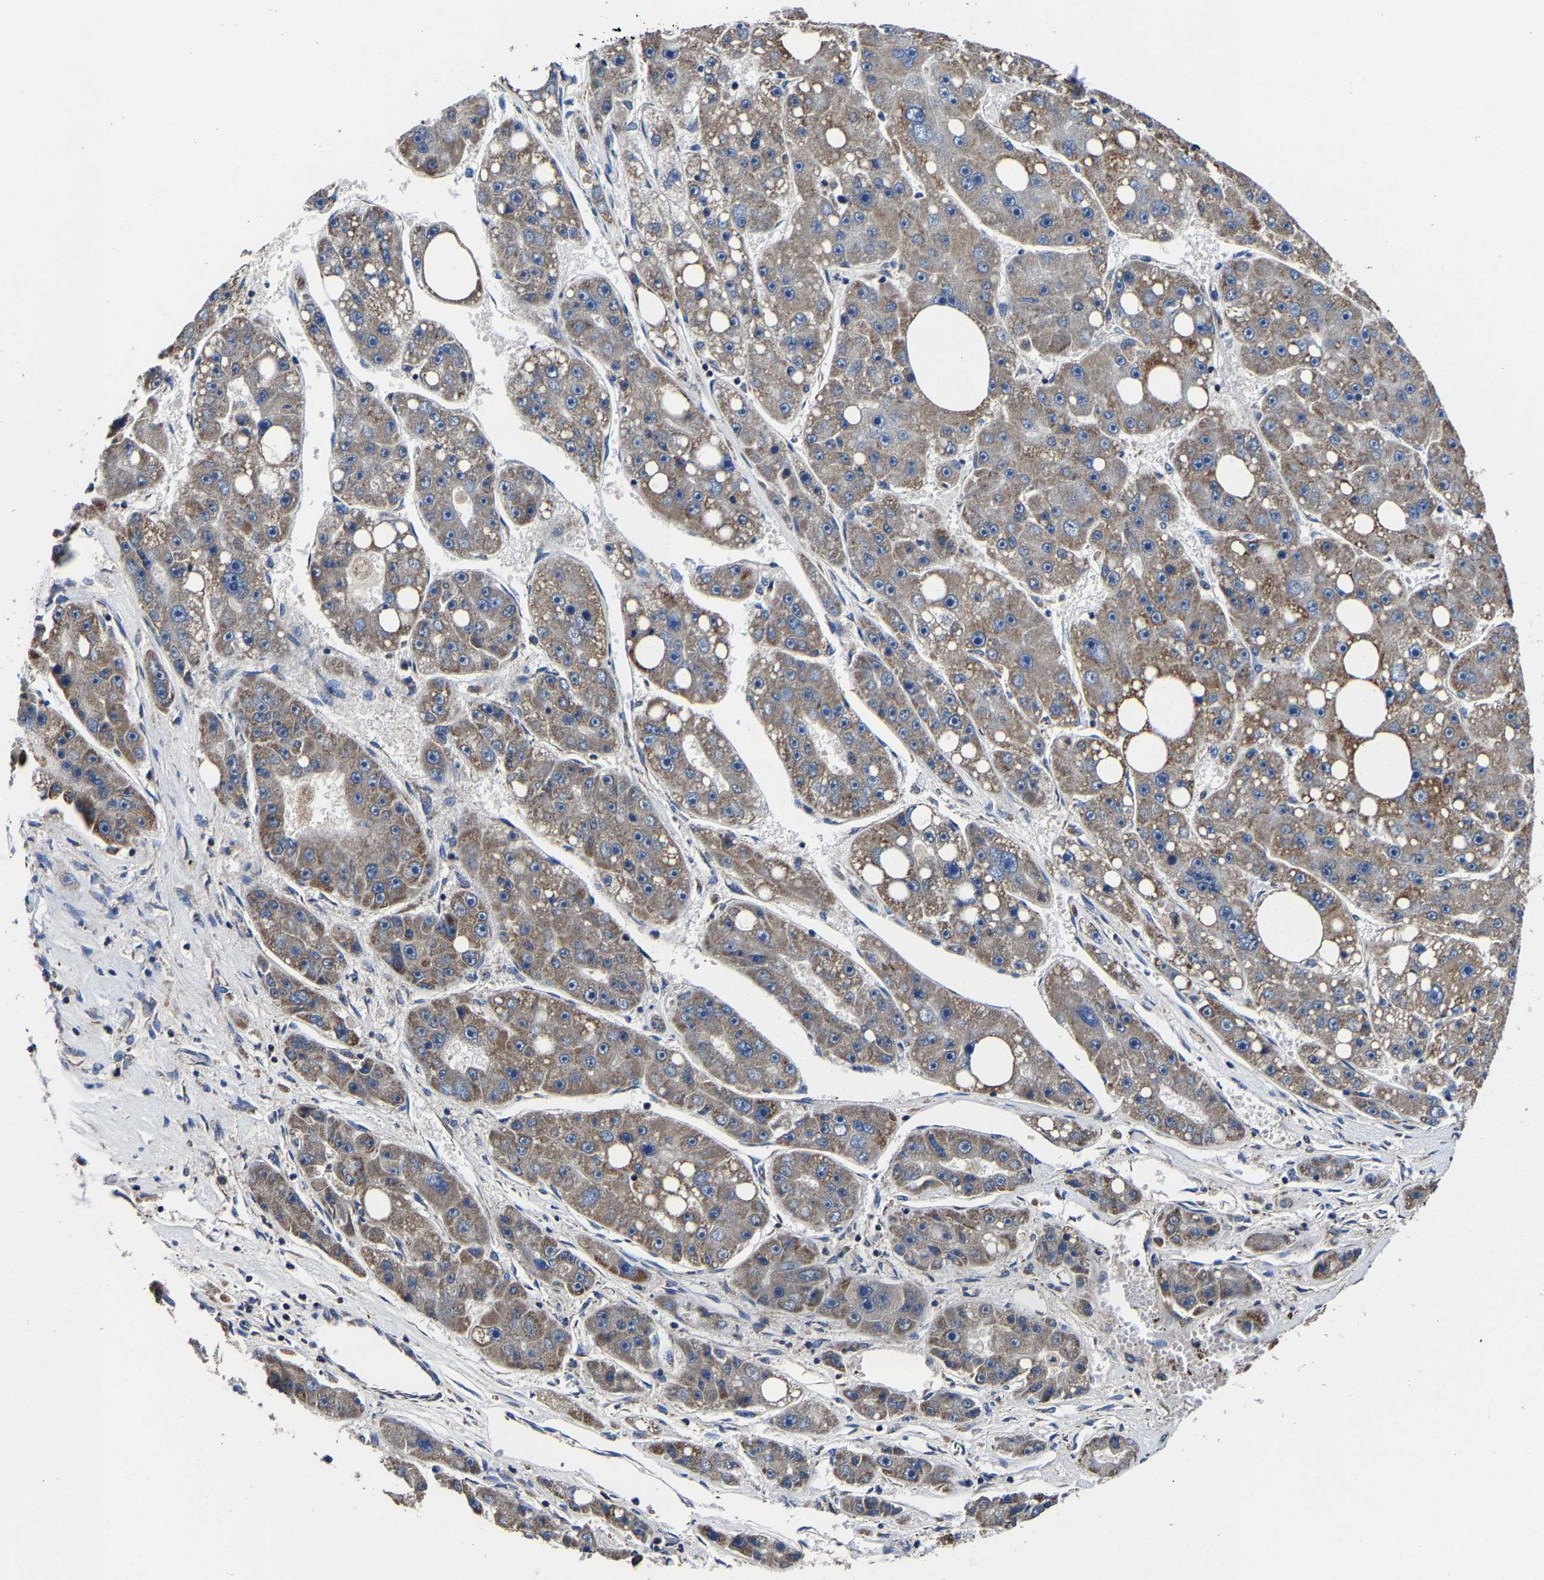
{"staining": {"intensity": "weak", "quantity": ">75%", "location": "cytoplasmic/membranous"}, "tissue": "liver cancer", "cell_type": "Tumor cells", "image_type": "cancer", "snomed": [{"axis": "morphology", "description": "Carcinoma, Hepatocellular, NOS"}, {"axis": "topography", "description": "Liver"}], "caption": "Liver cancer (hepatocellular carcinoma) stained for a protein (brown) demonstrates weak cytoplasmic/membranous positive positivity in about >75% of tumor cells.", "gene": "ZCCHC7", "patient": {"sex": "female", "age": 61}}